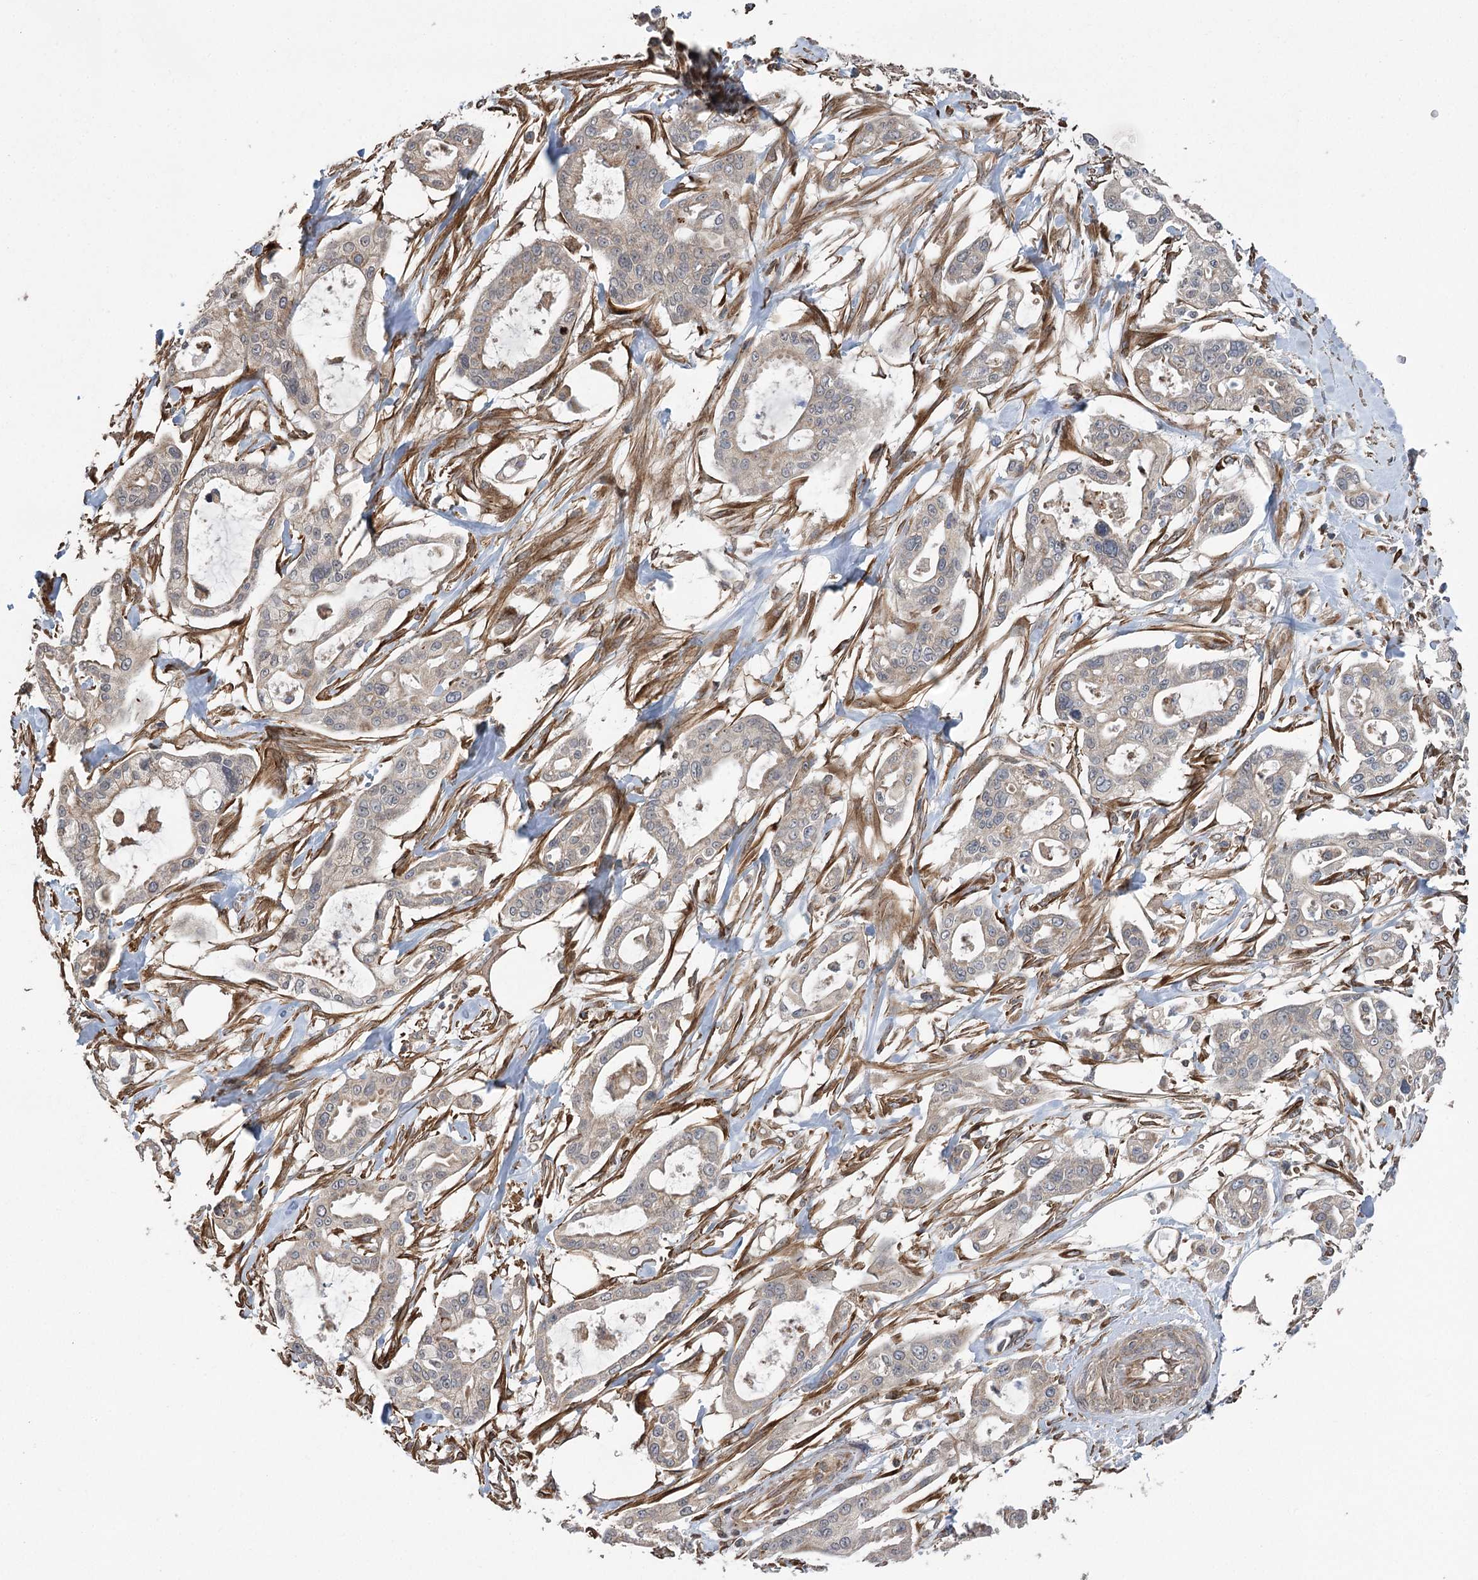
{"staining": {"intensity": "negative", "quantity": "none", "location": "none"}, "tissue": "pancreatic cancer", "cell_type": "Tumor cells", "image_type": "cancer", "snomed": [{"axis": "morphology", "description": "Adenocarcinoma, NOS"}, {"axis": "topography", "description": "Pancreas"}], "caption": "Immunohistochemistry of adenocarcinoma (pancreatic) exhibits no expression in tumor cells.", "gene": "RWDD4", "patient": {"sex": "male", "age": 68}}